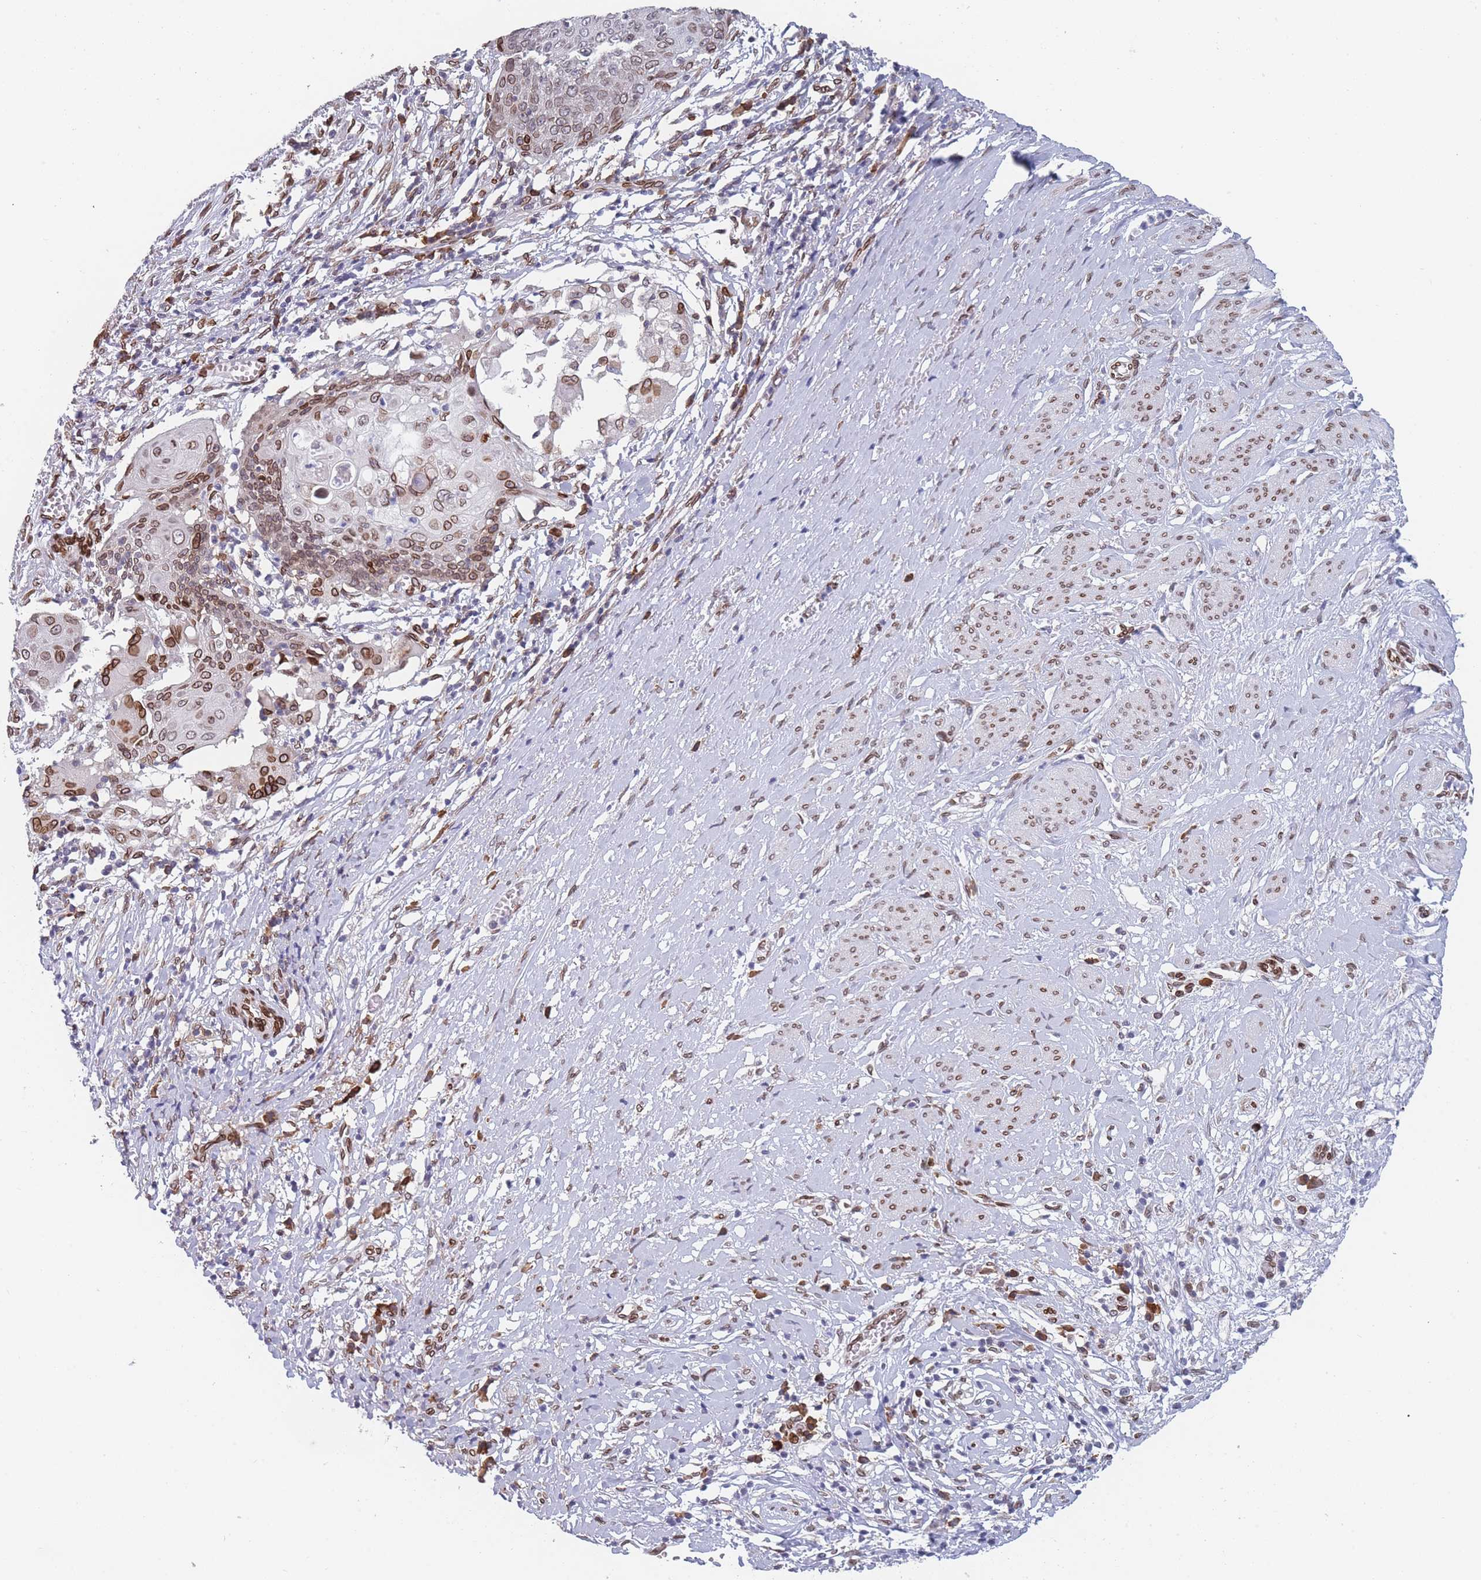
{"staining": {"intensity": "moderate", "quantity": "25%-75%", "location": "cytoplasmic/membranous,nuclear"}, "tissue": "cervical cancer", "cell_type": "Tumor cells", "image_type": "cancer", "snomed": [{"axis": "morphology", "description": "Squamous cell carcinoma, NOS"}, {"axis": "topography", "description": "Cervix"}], "caption": "Protein expression analysis of squamous cell carcinoma (cervical) shows moderate cytoplasmic/membranous and nuclear staining in about 25%-75% of tumor cells. Using DAB (3,3'-diaminobenzidine) (brown) and hematoxylin (blue) stains, captured at high magnification using brightfield microscopy.", "gene": "ZBTB1", "patient": {"sex": "female", "age": 39}}